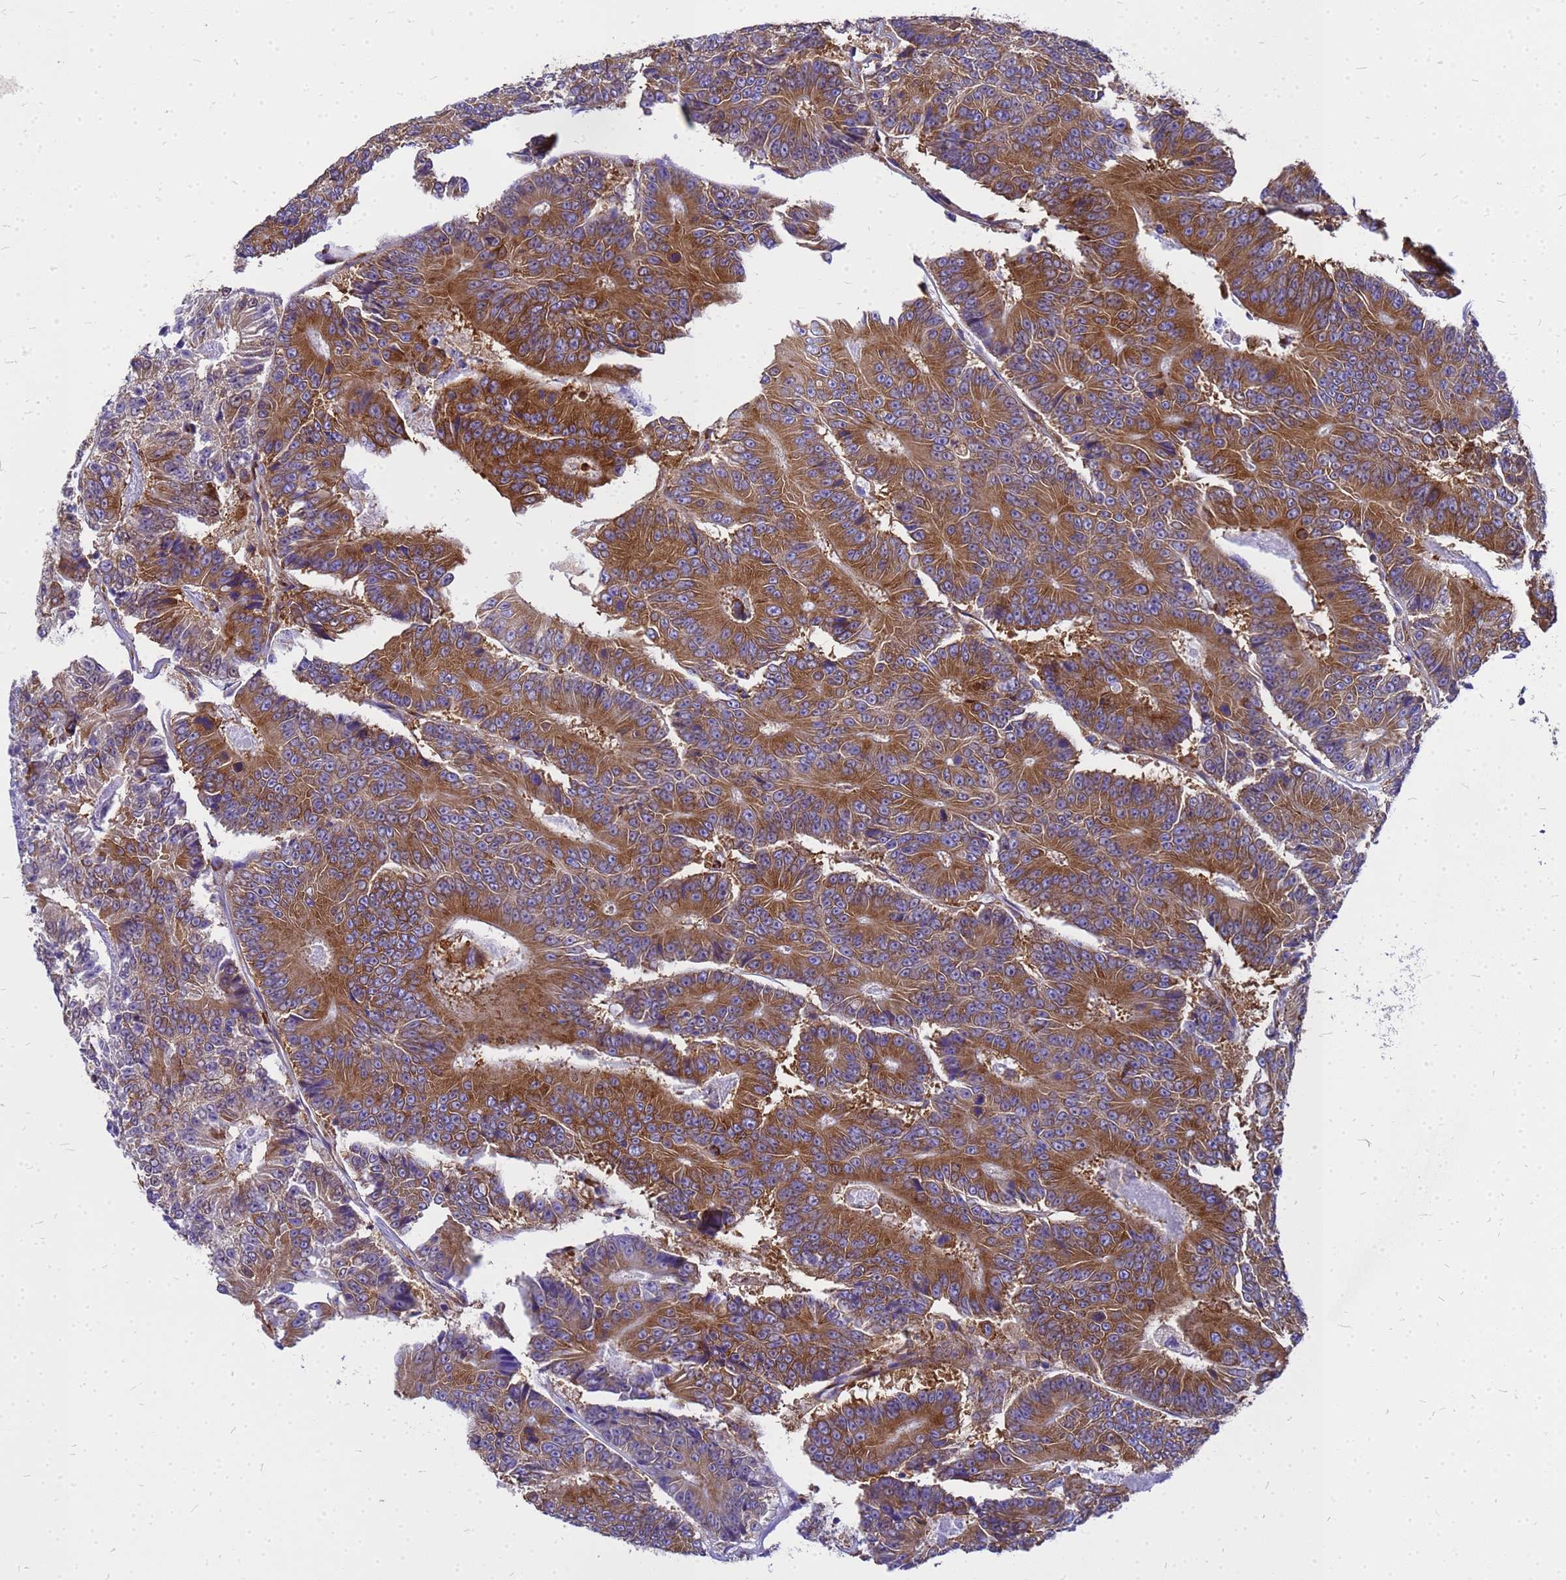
{"staining": {"intensity": "strong", "quantity": ">75%", "location": "cytoplasmic/membranous"}, "tissue": "colorectal cancer", "cell_type": "Tumor cells", "image_type": "cancer", "snomed": [{"axis": "morphology", "description": "Adenocarcinoma, NOS"}, {"axis": "topography", "description": "Colon"}], "caption": "Immunohistochemical staining of human adenocarcinoma (colorectal) reveals high levels of strong cytoplasmic/membranous protein staining in about >75% of tumor cells.", "gene": "EEF1D", "patient": {"sex": "male", "age": 83}}